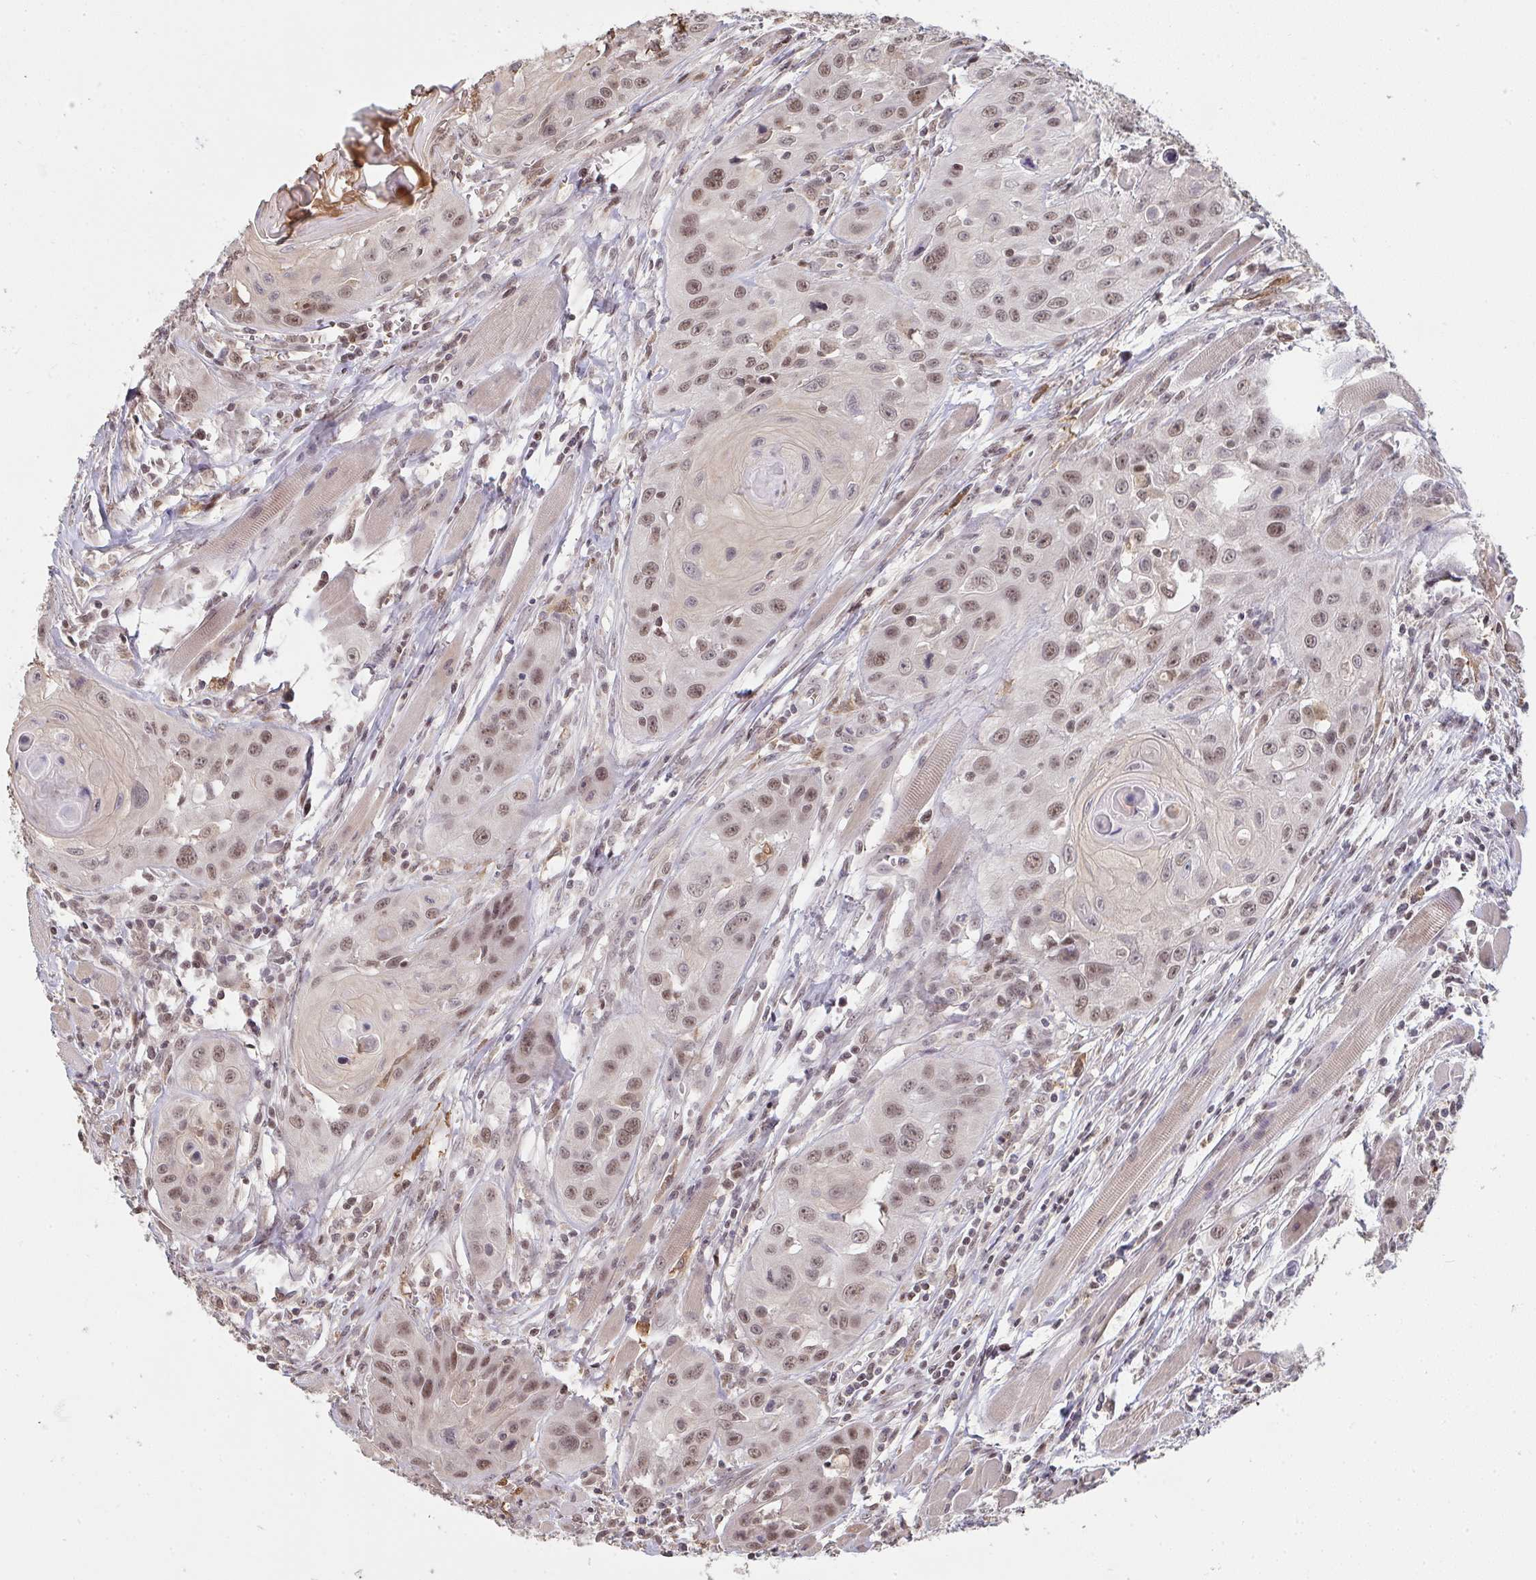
{"staining": {"intensity": "moderate", "quantity": "25%-75%", "location": "nuclear"}, "tissue": "head and neck cancer", "cell_type": "Tumor cells", "image_type": "cancer", "snomed": [{"axis": "morphology", "description": "Squamous cell carcinoma, NOS"}, {"axis": "topography", "description": "Oral tissue"}, {"axis": "topography", "description": "Head-Neck"}], "caption": "IHC of head and neck squamous cell carcinoma displays medium levels of moderate nuclear expression in approximately 25%-75% of tumor cells. (DAB IHC with brightfield microscopy, high magnification).", "gene": "SAP30", "patient": {"sex": "male", "age": 58}}